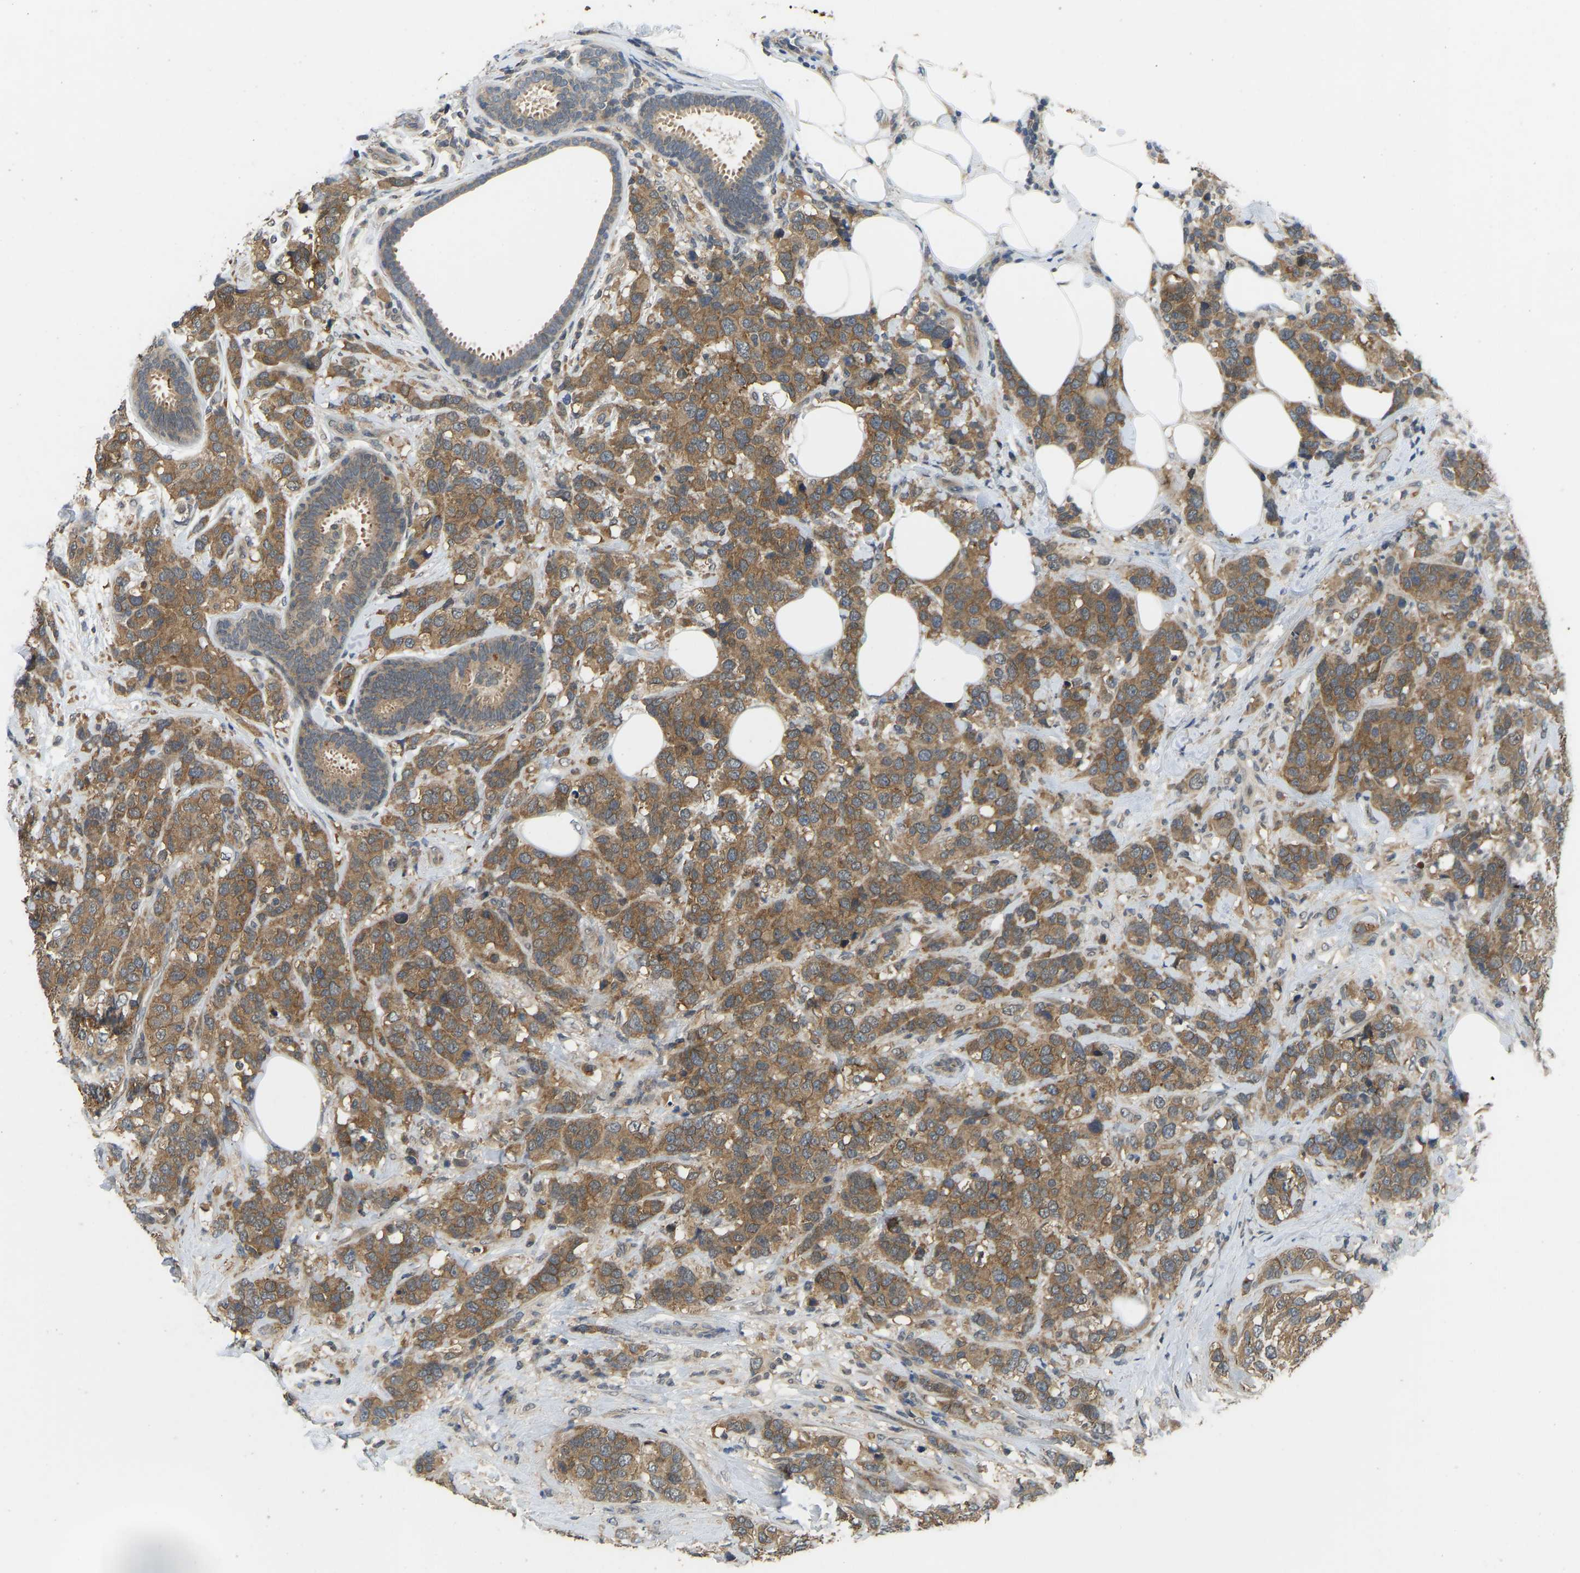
{"staining": {"intensity": "moderate", "quantity": ">75%", "location": "cytoplasmic/membranous"}, "tissue": "breast cancer", "cell_type": "Tumor cells", "image_type": "cancer", "snomed": [{"axis": "morphology", "description": "Lobular carcinoma"}, {"axis": "topography", "description": "Breast"}], "caption": "Lobular carcinoma (breast) stained with immunohistochemistry (IHC) demonstrates moderate cytoplasmic/membranous staining in approximately >75% of tumor cells. Ihc stains the protein in brown and the nuclei are stained blue.", "gene": "NDRG3", "patient": {"sex": "female", "age": 59}}